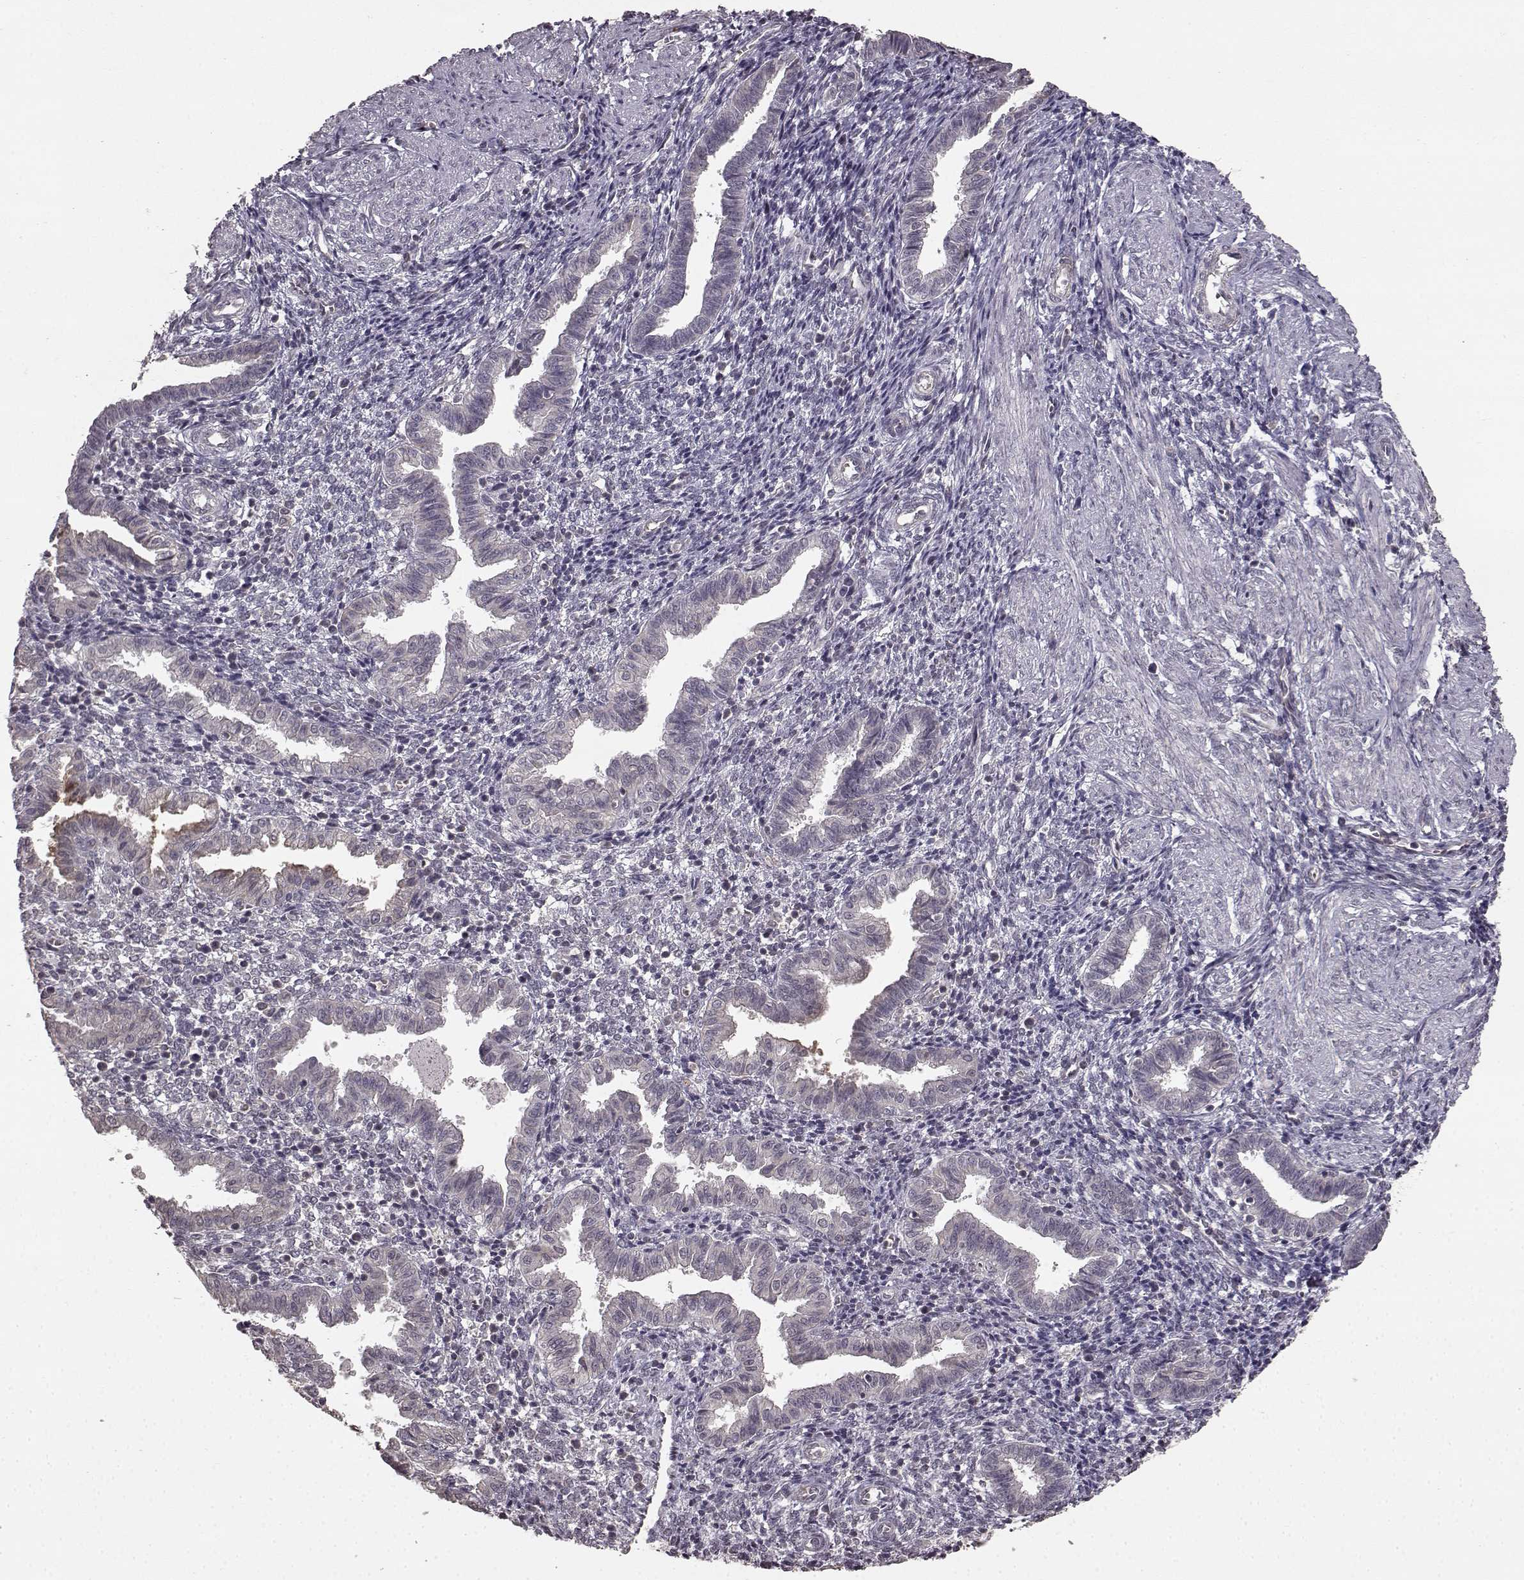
{"staining": {"intensity": "negative", "quantity": "none", "location": "none"}, "tissue": "endometrium", "cell_type": "Cells in endometrial stroma", "image_type": "normal", "snomed": [{"axis": "morphology", "description": "Normal tissue, NOS"}, {"axis": "topography", "description": "Endometrium"}], "caption": "IHC histopathology image of unremarkable endometrium: human endometrium stained with DAB (3,3'-diaminobenzidine) demonstrates no significant protein positivity in cells in endometrial stroma. The staining was performed using DAB (3,3'-diaminobenzidine) to visualize the protein expression in brown, while the nuclei were stained in blue with hematoxylin (Magnification: 20x).", "gene": "NTRK2", "patient": {"sex": "female", "age": 37}}